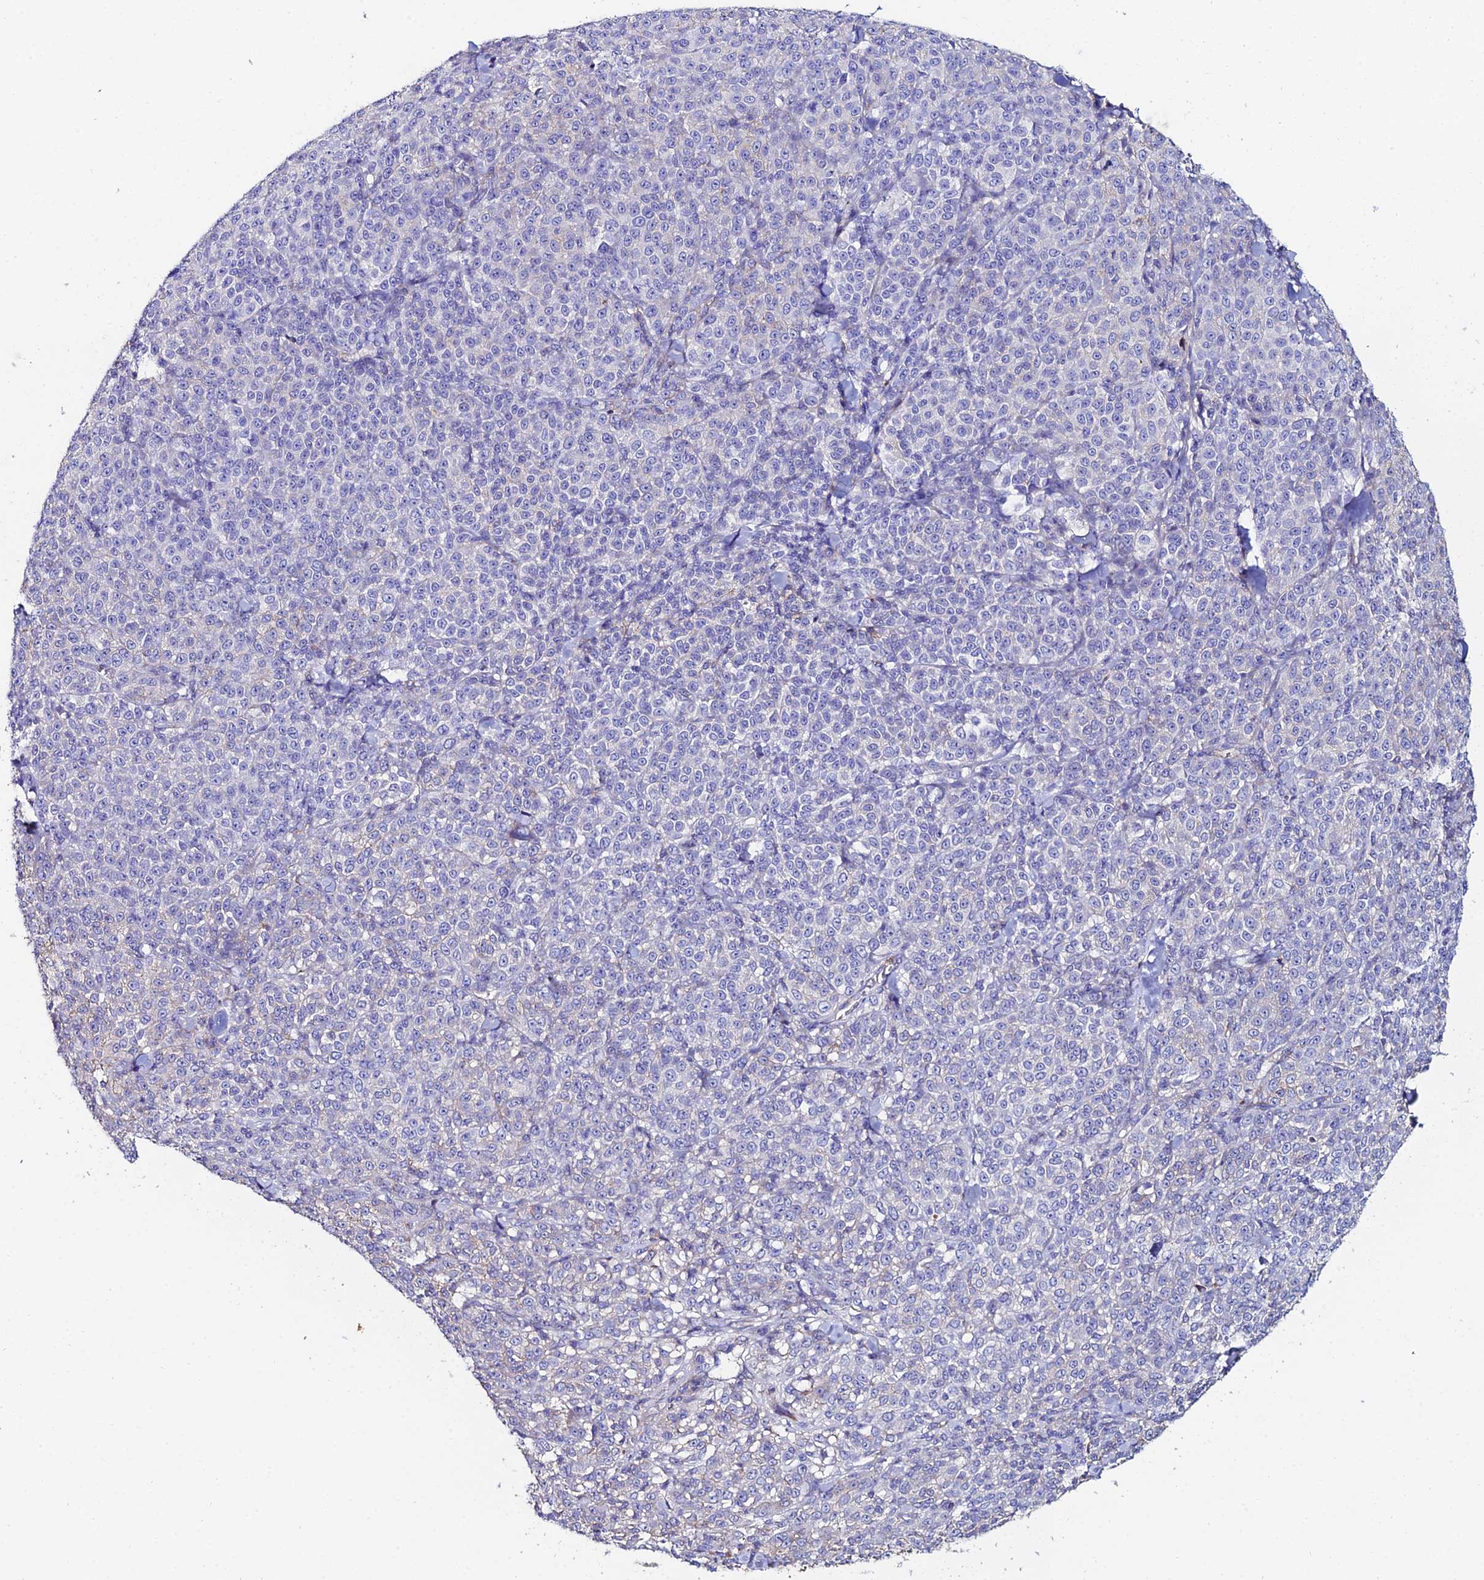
{"staining": {"intensity": "negative", "quantity": "none", "location": "none"}, "tissue": "melanoma", "cell_type": "Tumor cells", "image_type": "cancer", "snomed": [{"axis": "morphology", "description": "Normal tissue, NOS"}, {"axis": "morphology", "description": "Malignant melanoma, NOS"}, {"axis": "topography", "description": "Skin"}], "caption": "High magnification brightfield microscopy of melanoma stained with DAB (brown) and counterstained with hematoxylin (blue): tumor cells show no significant expression.", "gene": "C6", "patient": {"sex": "female", "age": 34}}